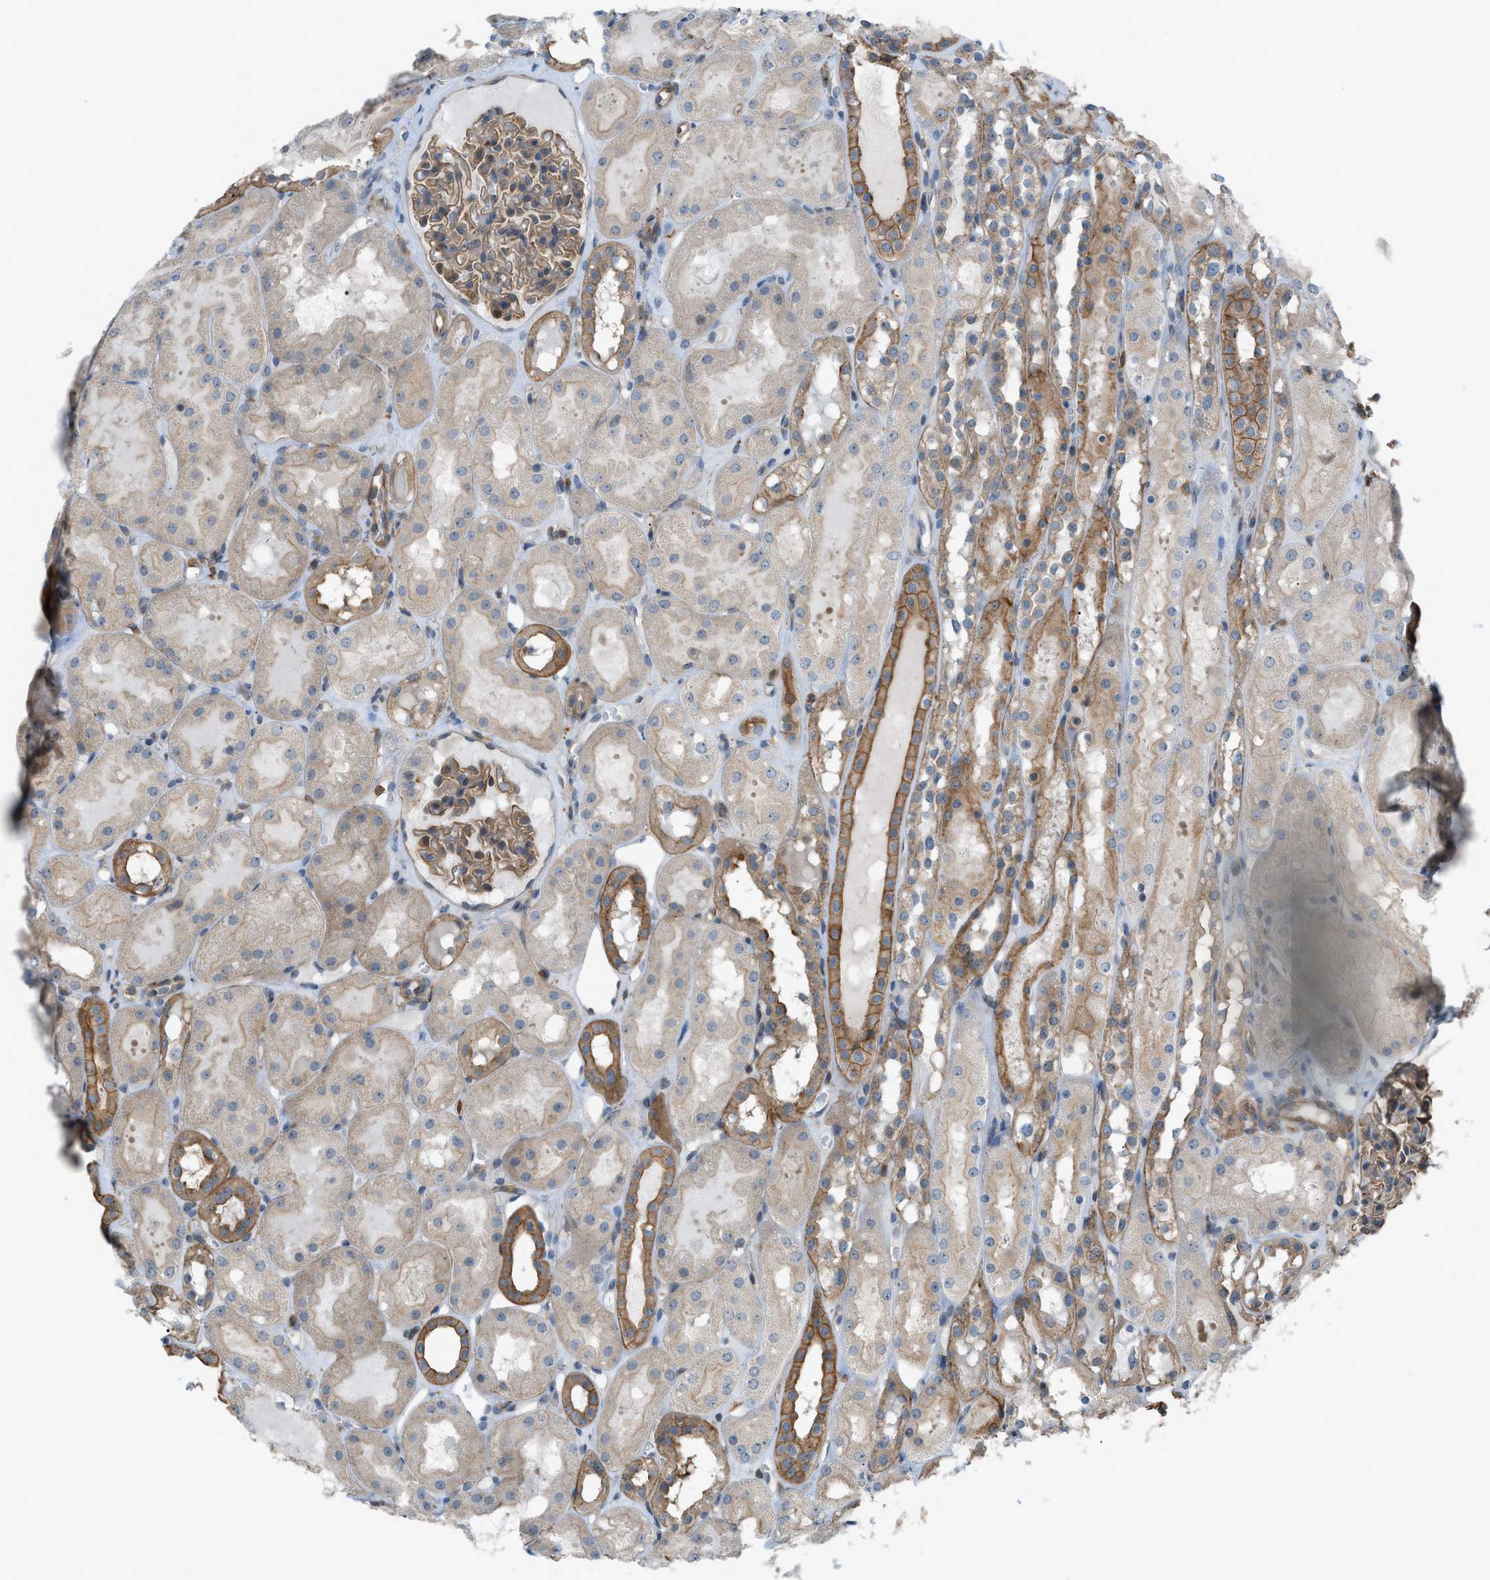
{"staining": {"intensity": "moderate", "quantity": ">75%", "location": "cytoplasmic/membranous"}, "tissue": "kidney", "cell_type": "Cells in glomeruli", "image_type": "normal", "snomed": [{"axis": "morphology", "description": "Normal tissue, NOS"}, {"axis": "topography", "description": "Kidney"}, {"axis": "topography", "description": "Urinary bladder"}], "caption": "A medium amount of moderate cytoplasmic/membranous expression is present in approximately >75% of cells in glomeruli in normal kidney. The staining was performed using DAB (3,3'-diaminobenzidine) to visualize the protein expression in brown, while the nuclei were stained in blue with hematoxylin (Magnification: 20x).", "gene": "DYRK1A", "patient": {"sex": "male", "age": 16}}